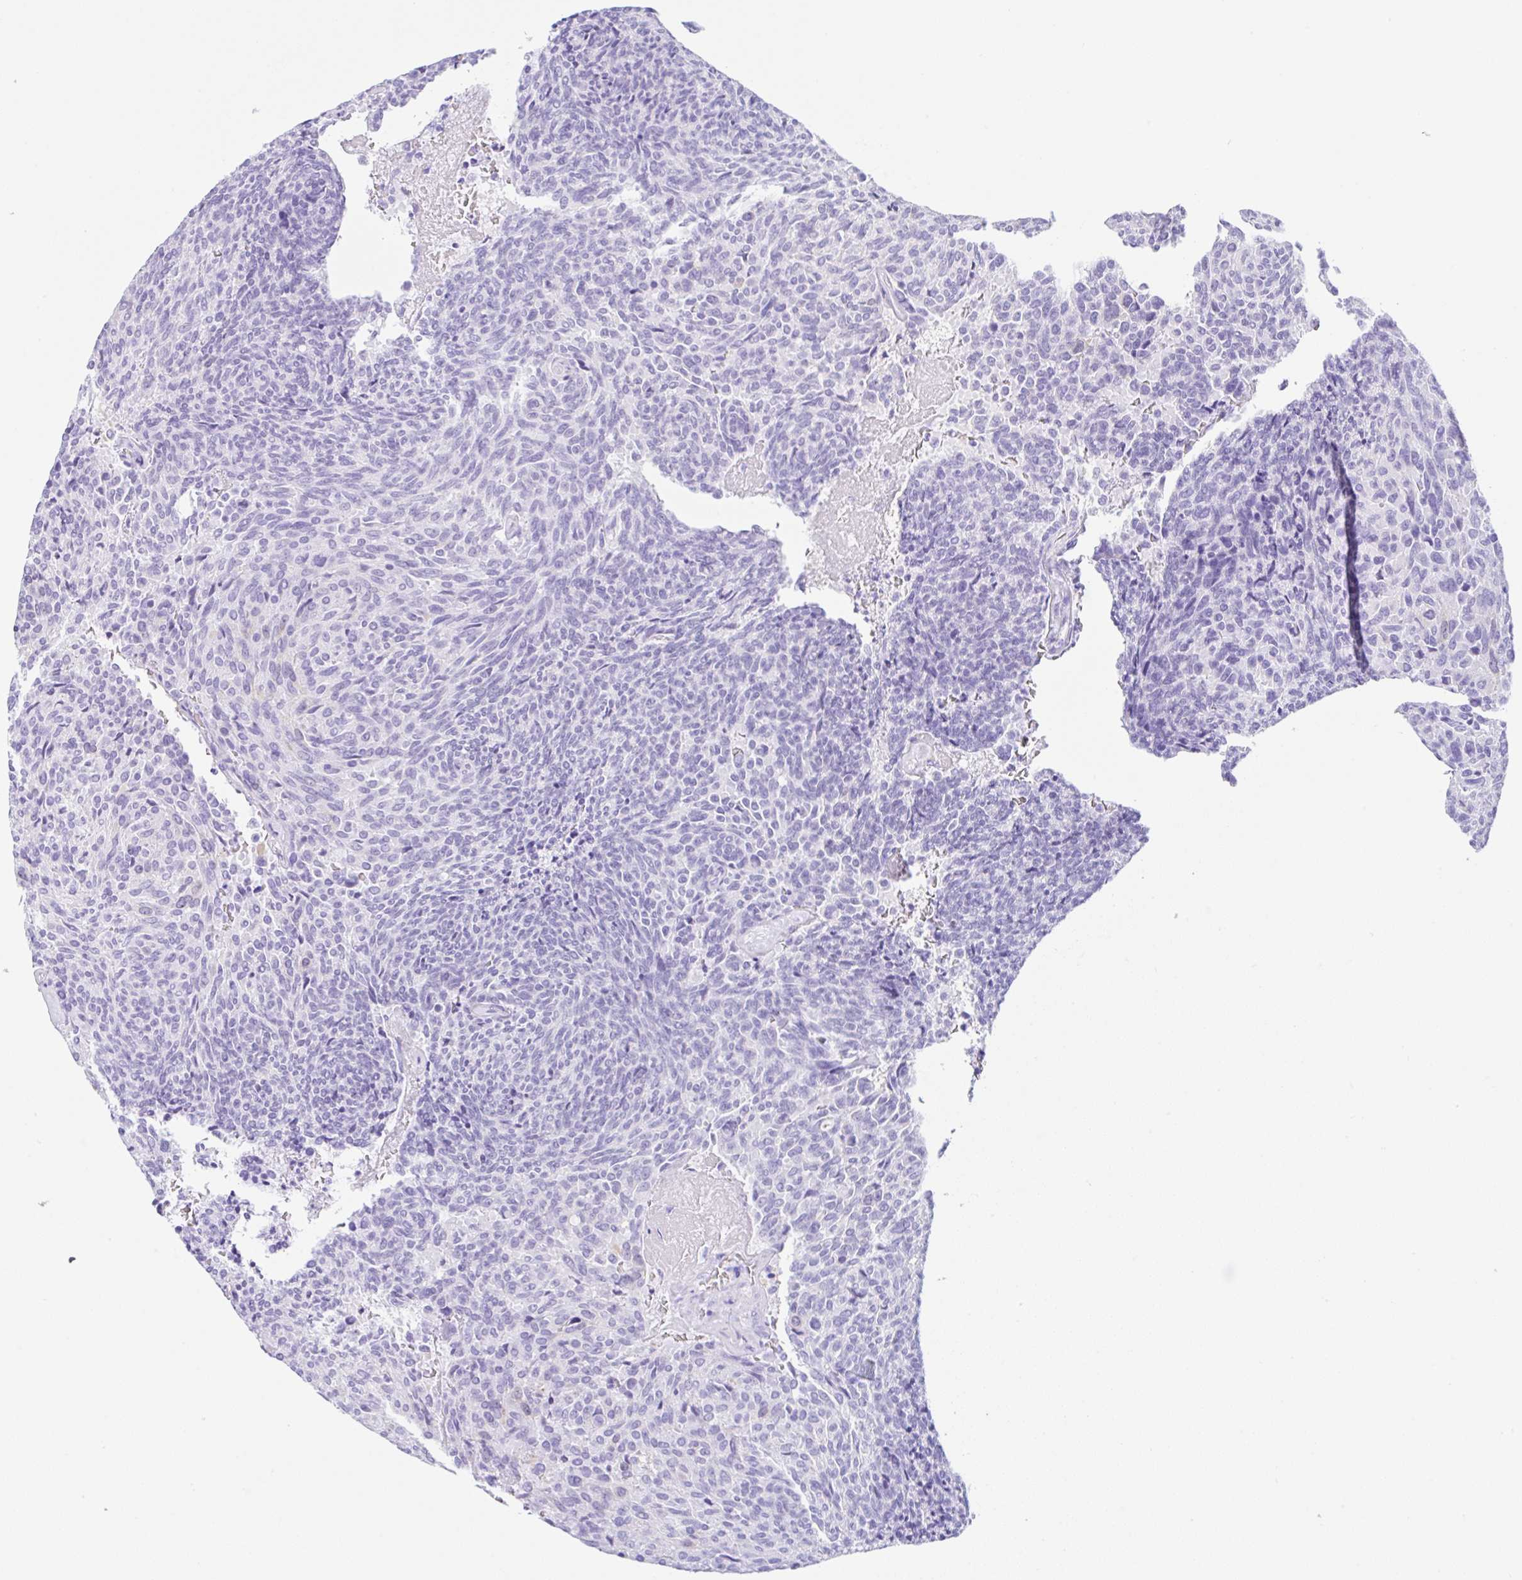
{"staining": {"intensity": "negative", "quantity": "none", "location": "none"}, "tissue": "carcinoid", "cell_type": "Tumor cells", "image_type": "cancer", "snomed": [{"axis": "morphology", "description": "Carcinoid, malignant, NOS"}, {"axis": "topography", "description": "Pancreas"}], "caption": "Image shows no significant protein positivity in tumor cells of carcinoid.", "gene": "RRM2", "patient": {"sex": "female", "age": 54}}